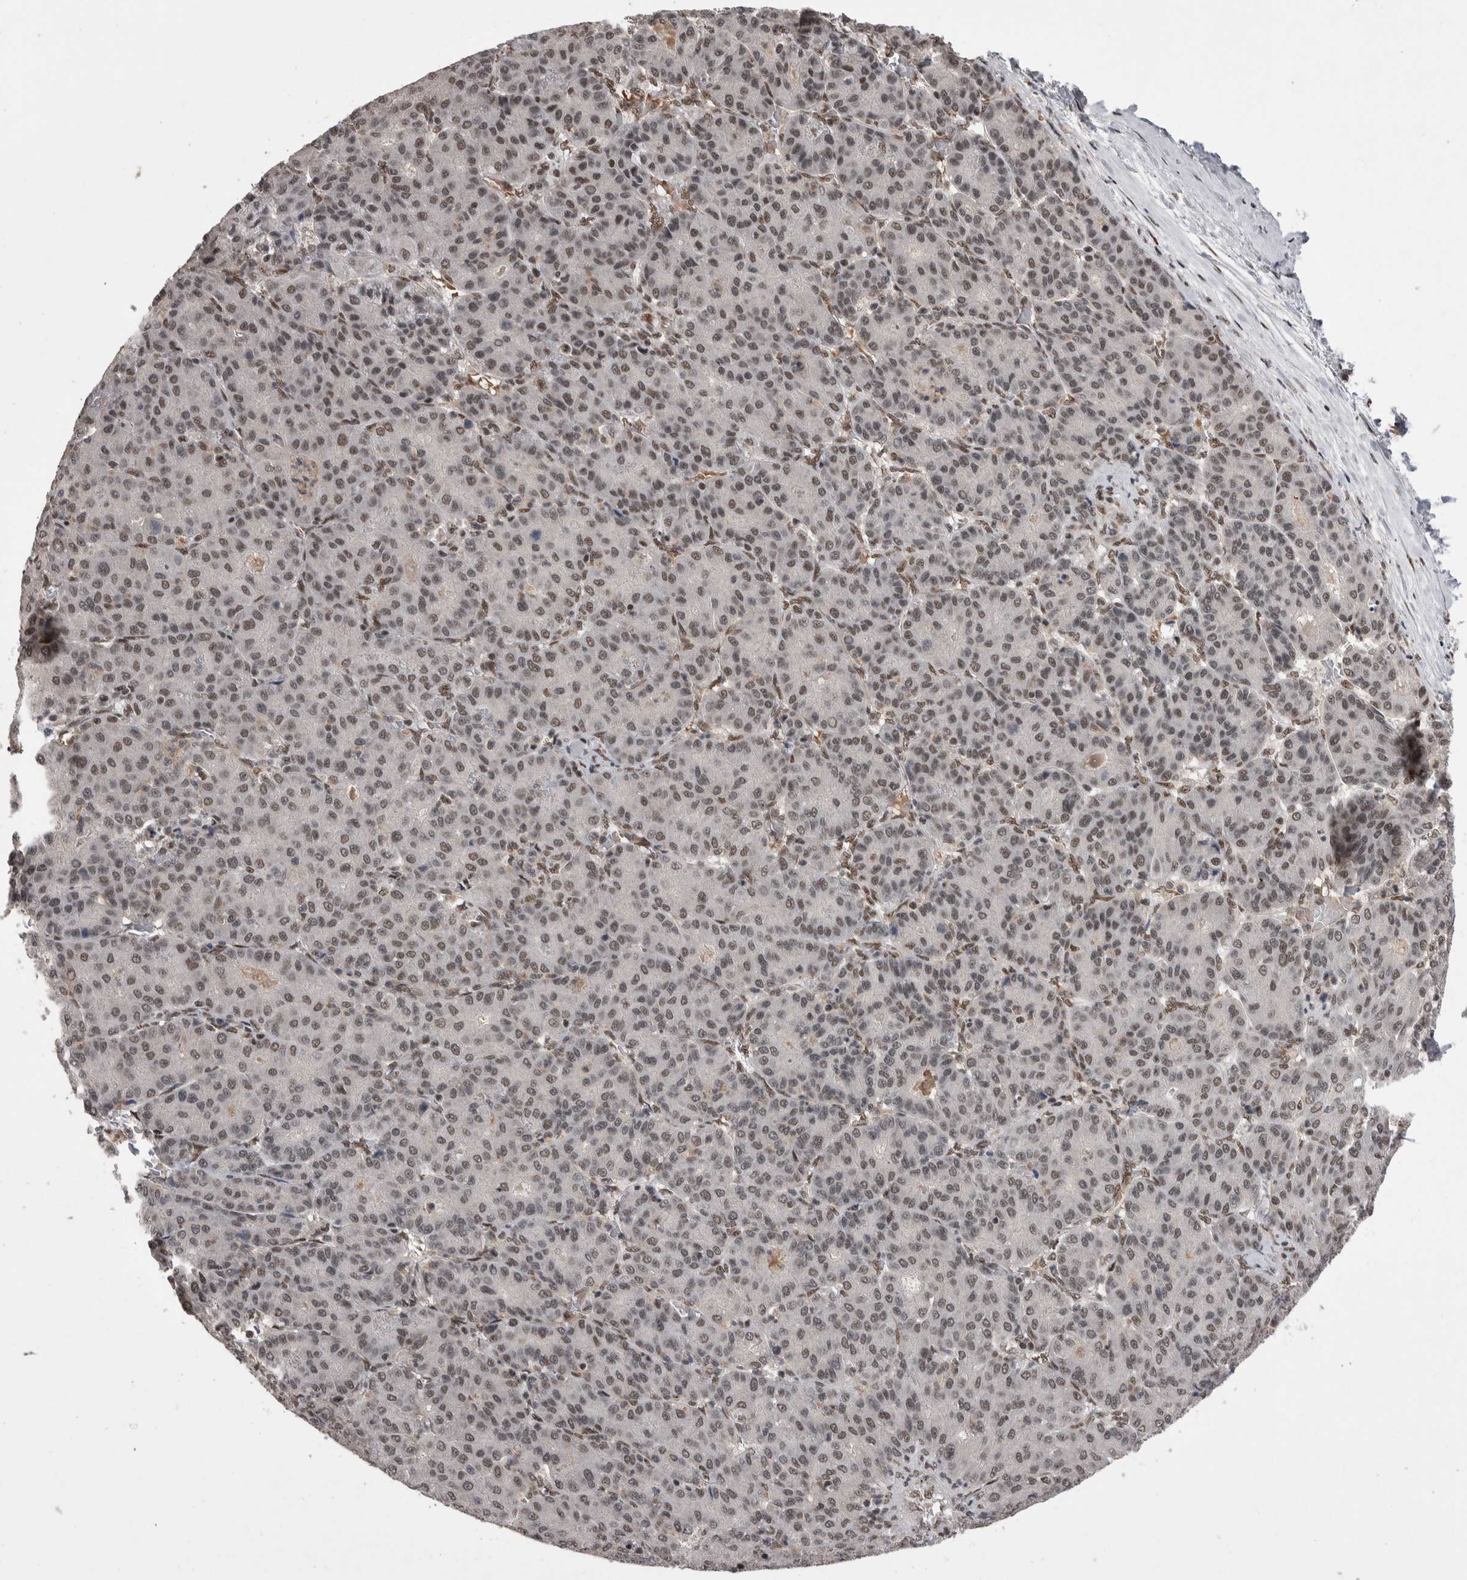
{"staining": {"intensity": "weak", "quantity": ">75%", "location": "nuclear"}, "tissue": "liver cancer", "cell_type": "Tumor cells", "image_type": "cancer", "snomed": [{"axis": "morphology", "description": "Carcinoma, Hepatocellular, NOS"}, {"axis": "topography", "description": "Liver"}], "caption": "Hepatocellular carcinoma (liver) stained with a brown dye displays weak nuclear positive expression in about >75% of tumor cells.", "gene": "DMTF1", "patient": {"sex": "male", "age": 65}}